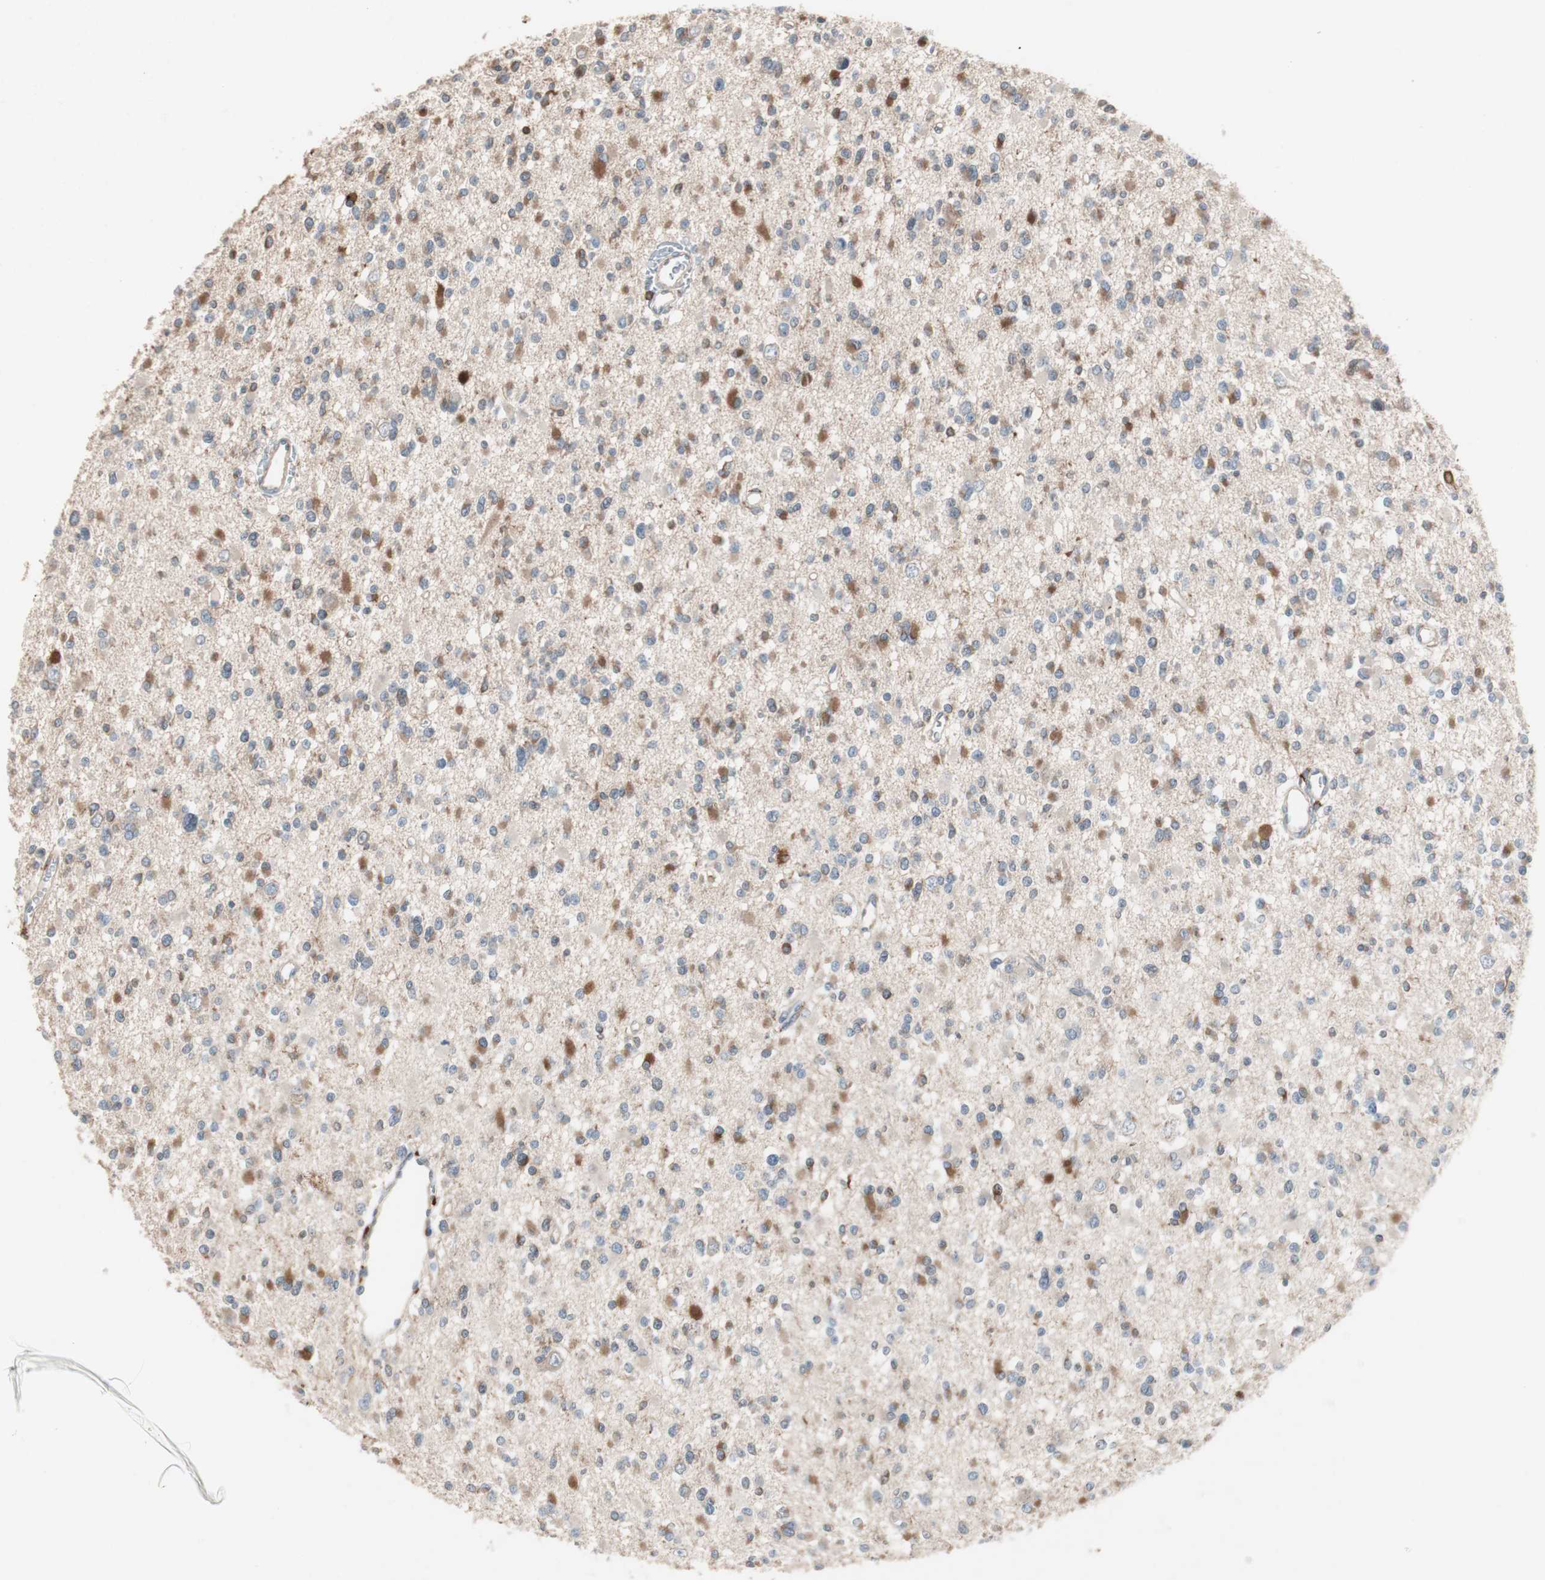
{"staining": {"intensity": "moderate", "quantity": ">75%", "location": "cytoplasmic/membranous"}, "tissue": "glioma", "cell_type": "Tumor cells", "image_type": "cancer", "snomed": [{"axis": "morphology", "description": "Glioma, malignant, Low grade"}, {"axis": "topography", "description": "Brain"}], "caption": "An IHC photomicrograph of neoplastic tissue is shown. Protein staining in brown shows moderate cytoplasmic/membranous positivity in glioma within tumor cells. (DAB IHC, brown staining for protein, blue staining for nuclei).", "gene": "STAB1", "patient": {"sex": "female", "age": 22}}